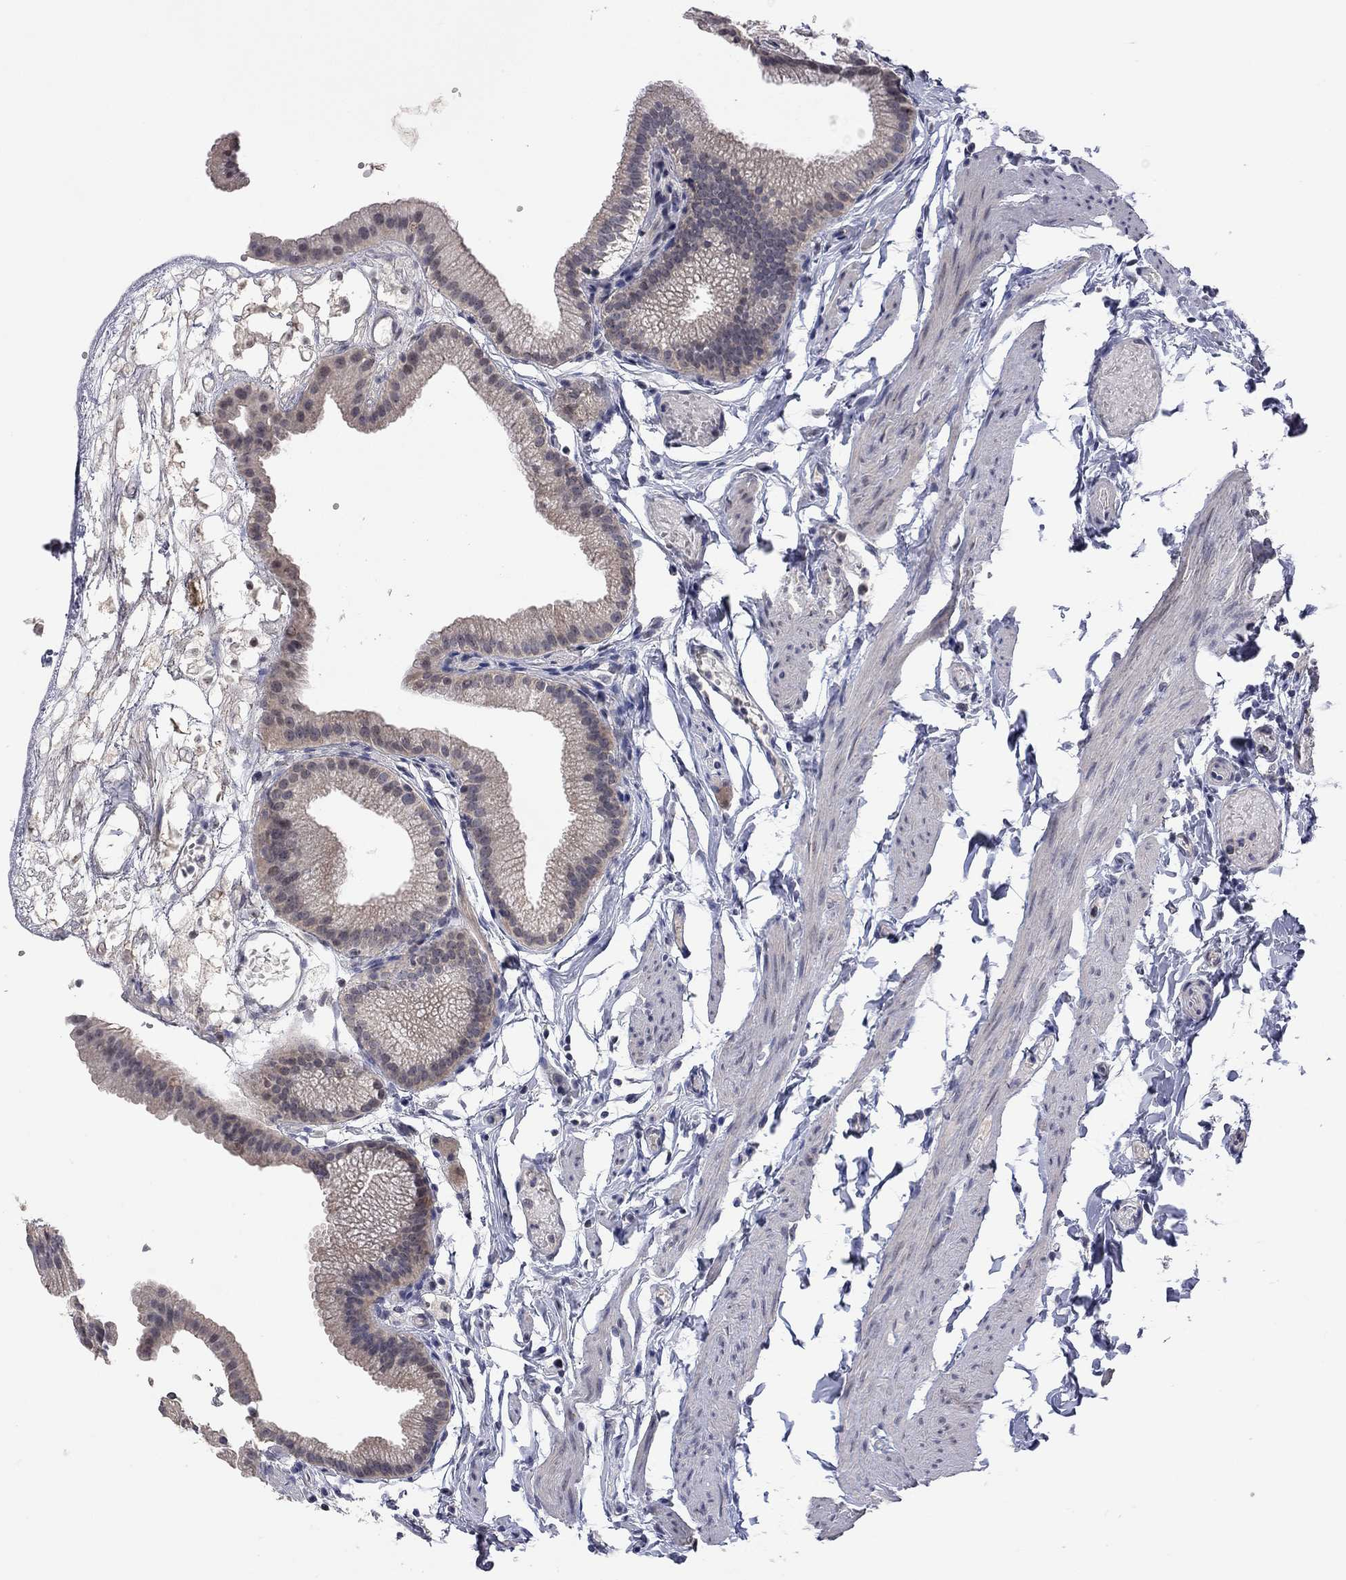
{"staining": {"intensity": "weak", "quantity": "<25%", "location": "cytoplasmic/membranous"}, "tissue": "gallbladder", "cell_type": "Glandular cells", "image_type": "normal", "snomed": [{"axis": "morphology", "description": "Normal tissue, NOS"}, {"axis": "topography", "description": "Gallbladder"}], "caption": "DAB immunohistochemical staining of unremarkable human gallbladder exhibits no significant staining in glandular cells.", "gene": "FABP12", "patient": {"sex": "female", "age": 45}}